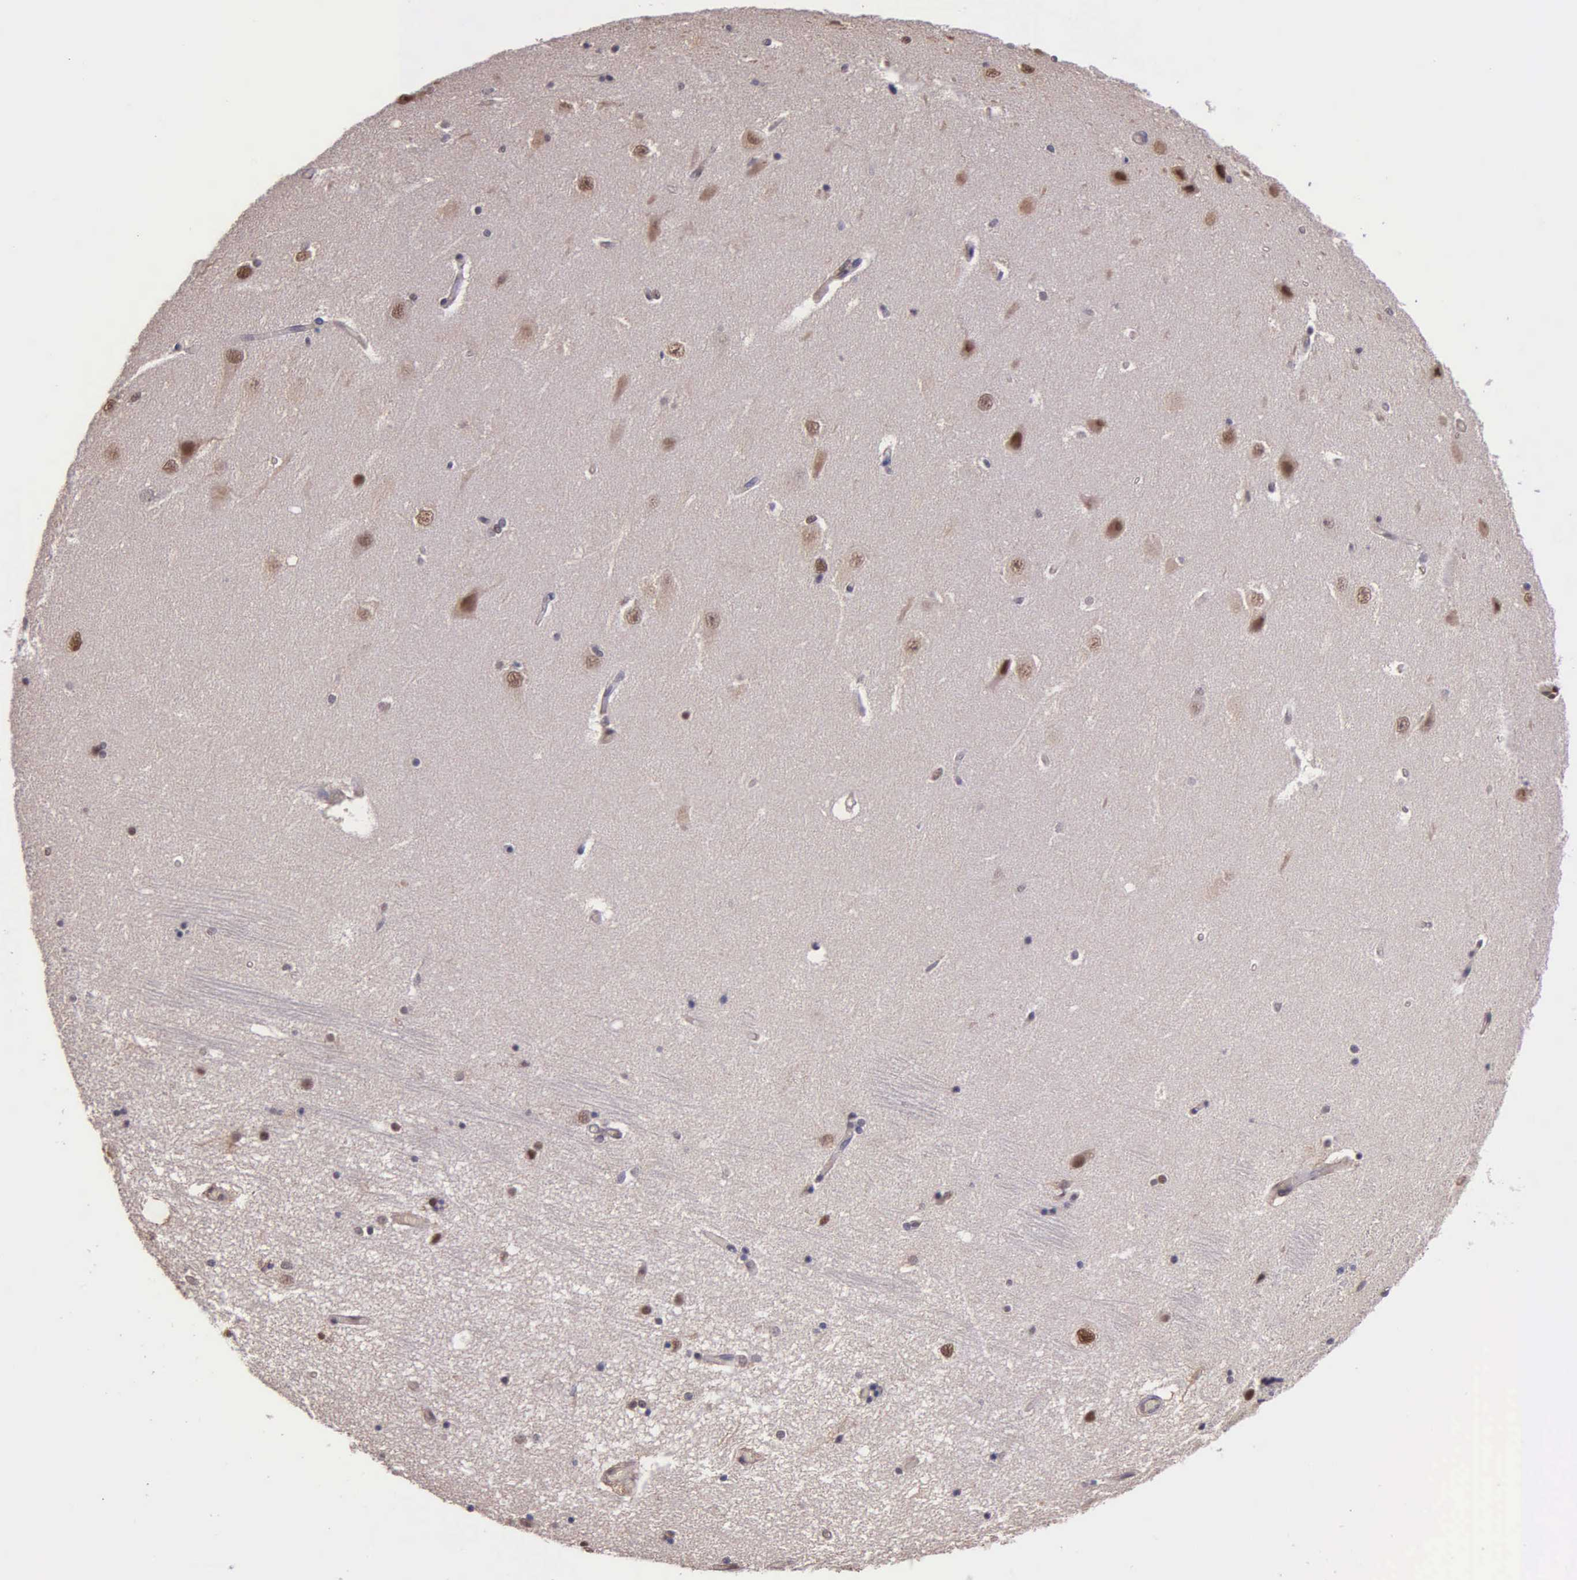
{"staining": {"intensity": "weak", "quantity": ">75%", "location": "nuclear"}, "tissue": "hippocampus", "cell_type": "Glial cells", "image_type": "normal", "snomed": [{"axis": "morphology", "description": "Normal tissue, NOS"}, {"axis": "topography", "description": "Hippocampus"}], "caption": "Hippocampus stained with immunohistochemistry (IHC) exhibits weak nuclear staining in approximately >75% of glial cells. The protein of interest is stained brown, and the nuclei are stained in blue (DAB (3,3'-diaminobenzidine) IHC with brightfield microscopy, high magnification).", "gene": "PSMC1", "patient": {"sex": "female", "age": 54}}